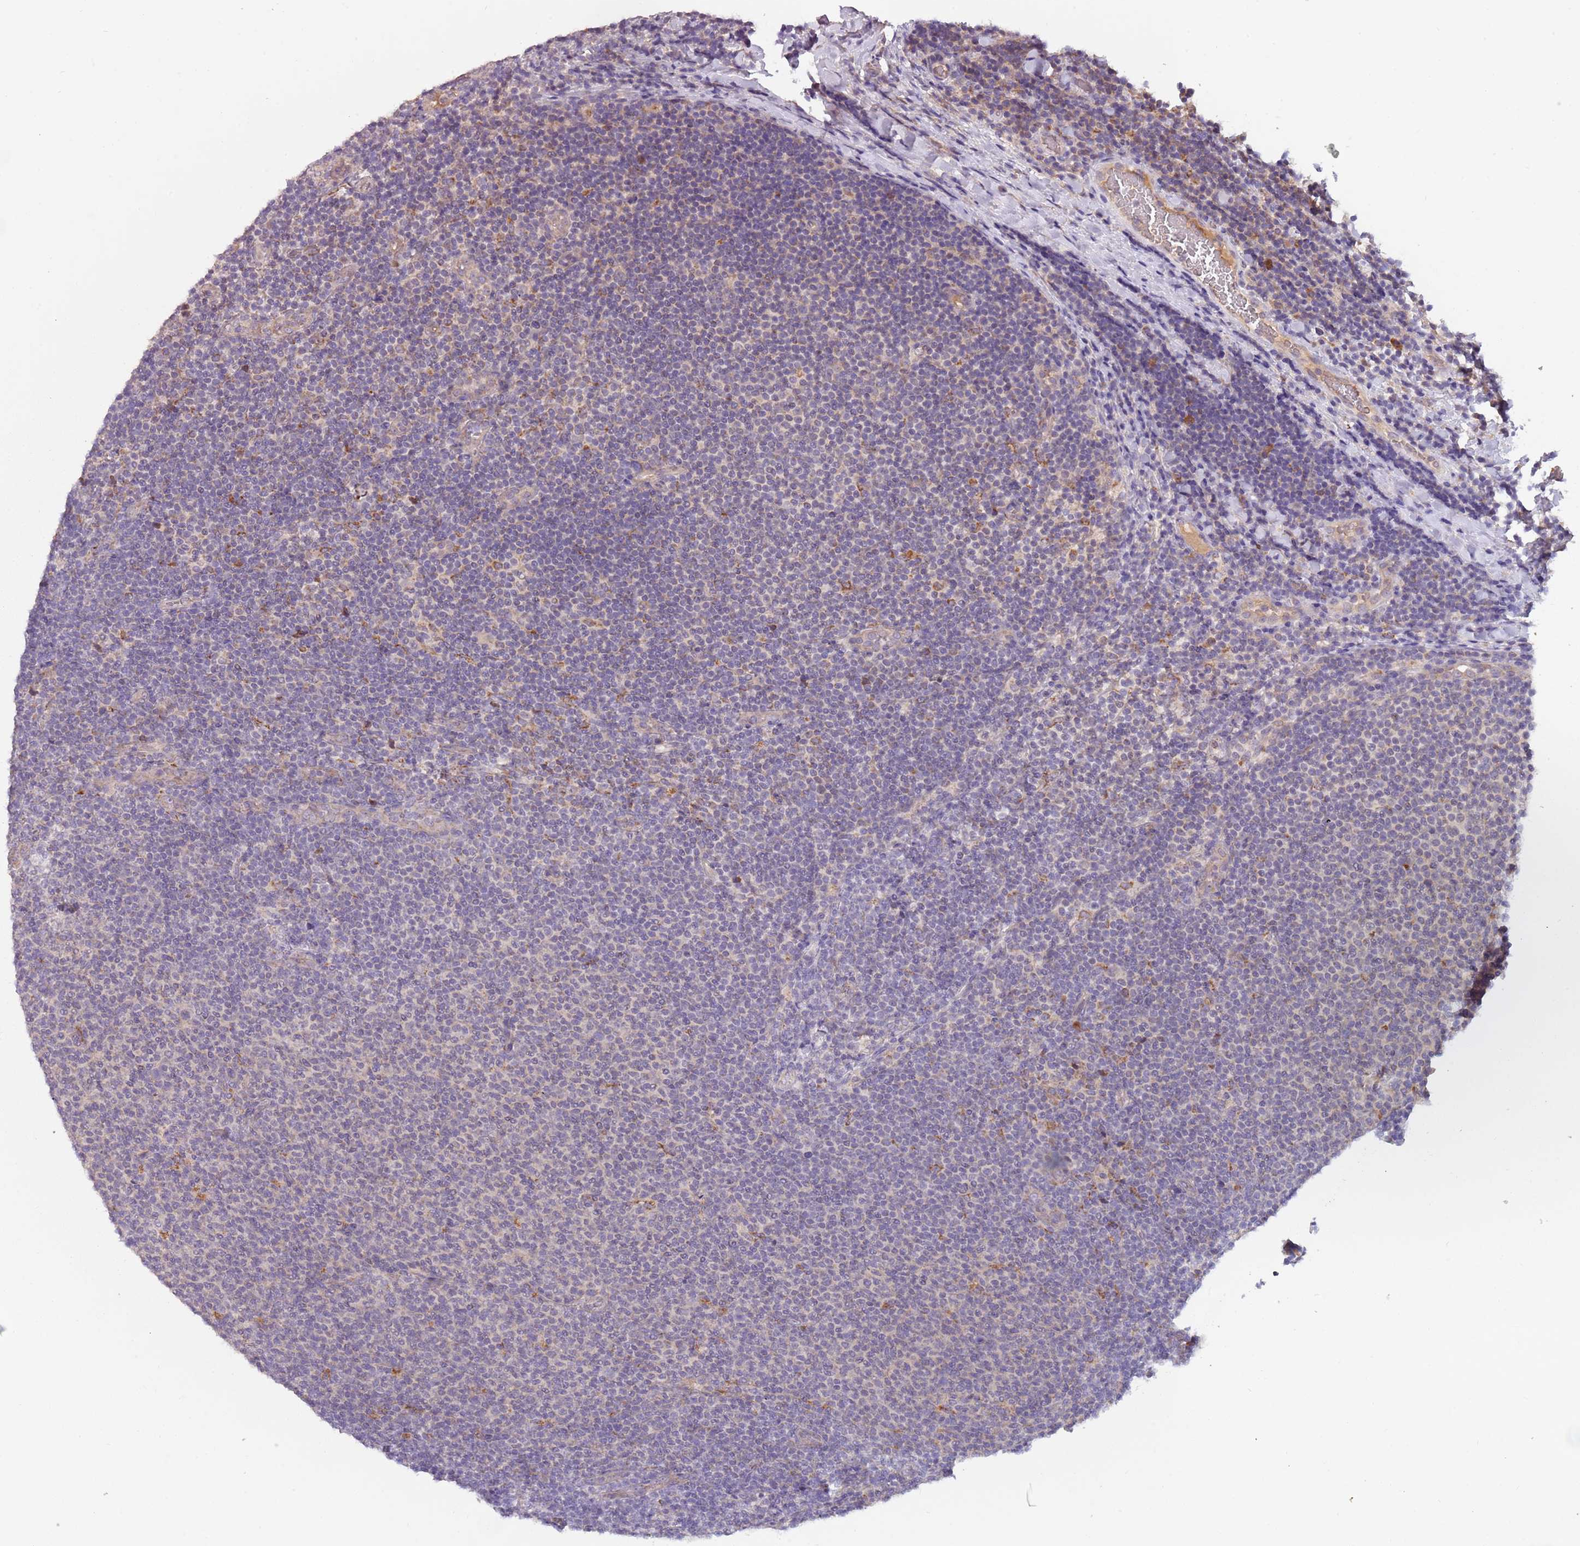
{"staining": {"intensity": "negative", "quantity": "none", "location": "none"}, "tissue": "lymphoma", "cell_type": "Tumor cells", "image_type": "cancer", "snomed": [{"axis": "morphology", "description": "Malignant lymphoma, non-Hodgkin's type, Low grade"}, {"axis": "topography", "description": "Lymph node"}], "caption": "There is no significant positivity in tumor cells of malignant lymphoma, non-Hodgkin's type (low-grade).", "gene": "FECH", "patient": {"sex": "male", "age": 66}}